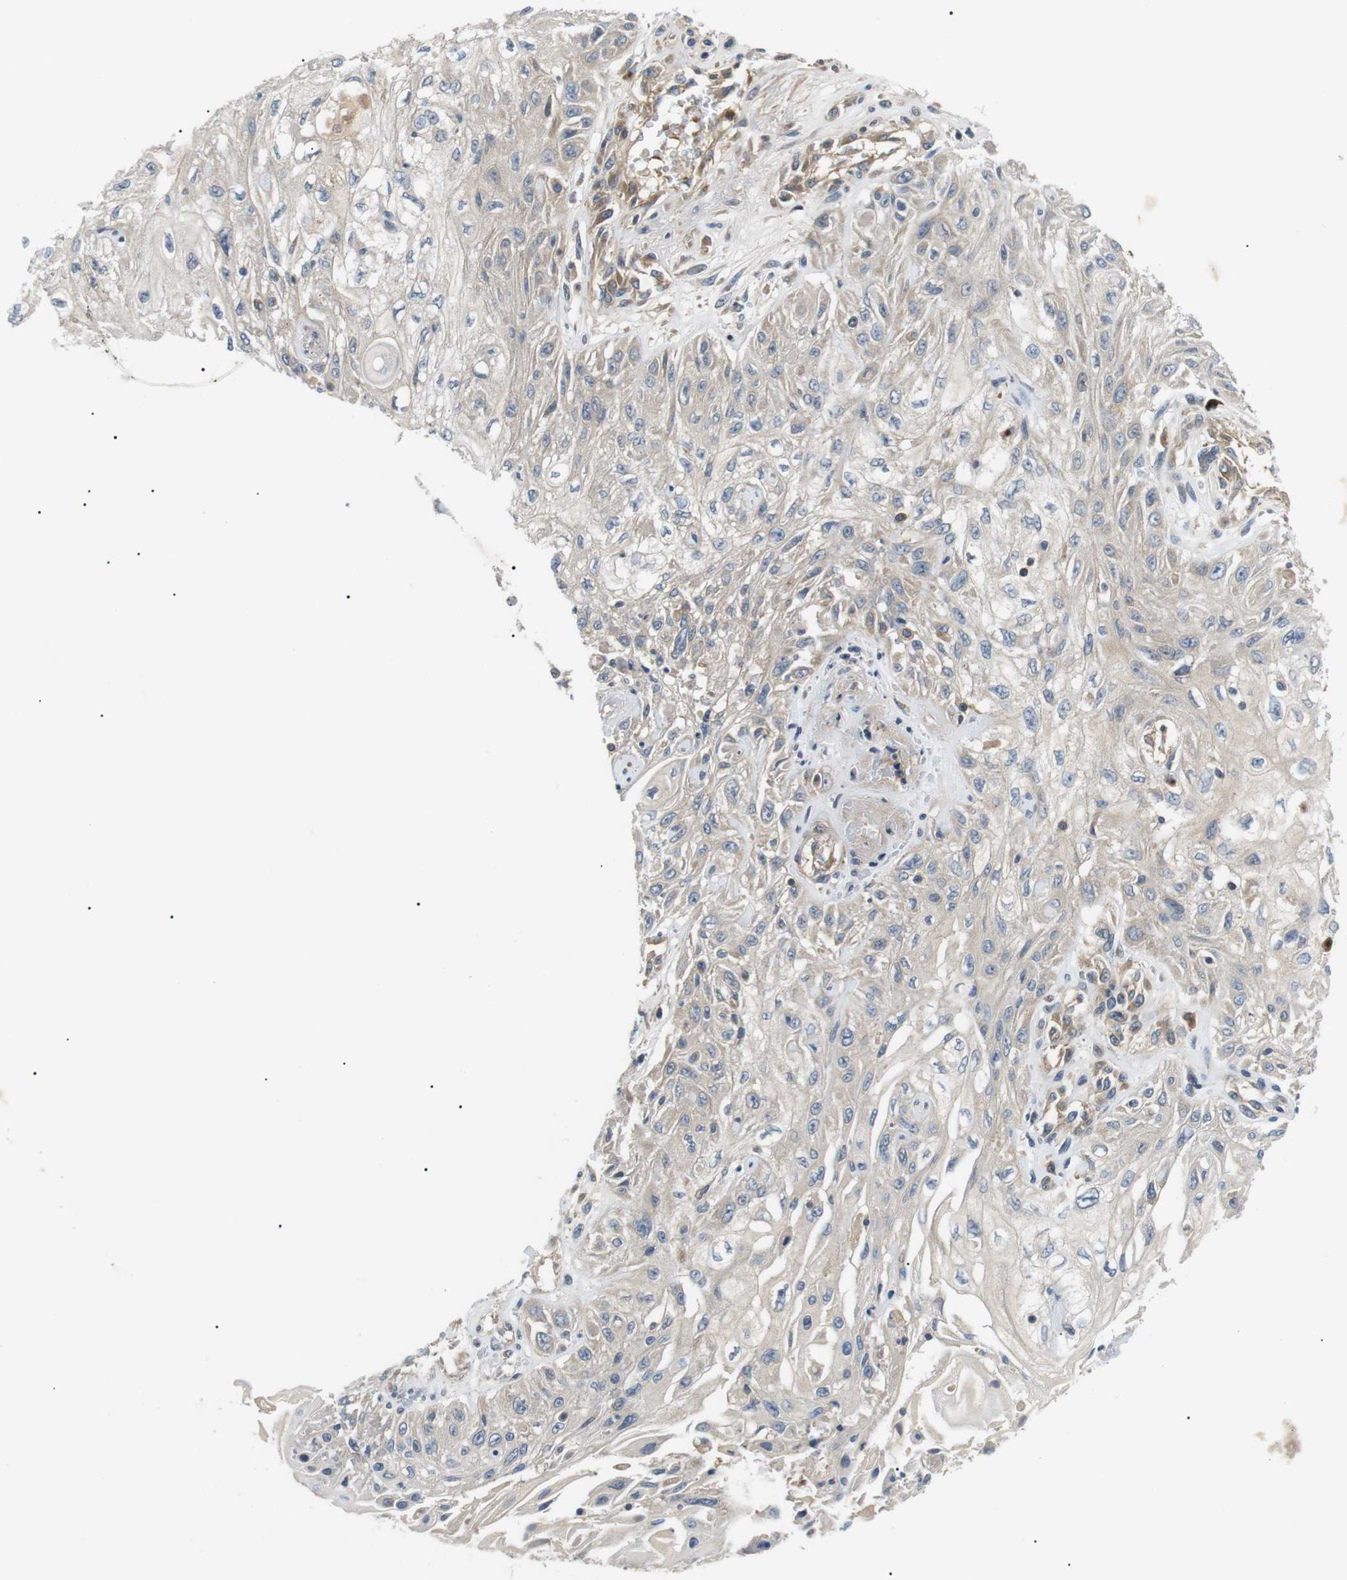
{"staining": {"intensity": "negative", "quantity": "none", "location": "none"}, "tissue": "skin cancer", "cell_type": "Tumor cells", "image_type": "cancer", "snomed": [{"axis": "morphology", "description": "Squamous cell carcinoma, NOS"}, {"axis": "topography", "description": "Skin"}], "caption": "DAB immunohistochemical staining of squamous cell carcinoma (skin) displays no significant expression in tumor cells.", "gene": "DIPK1A", "patient": {"sex": "male", "age": 75}}